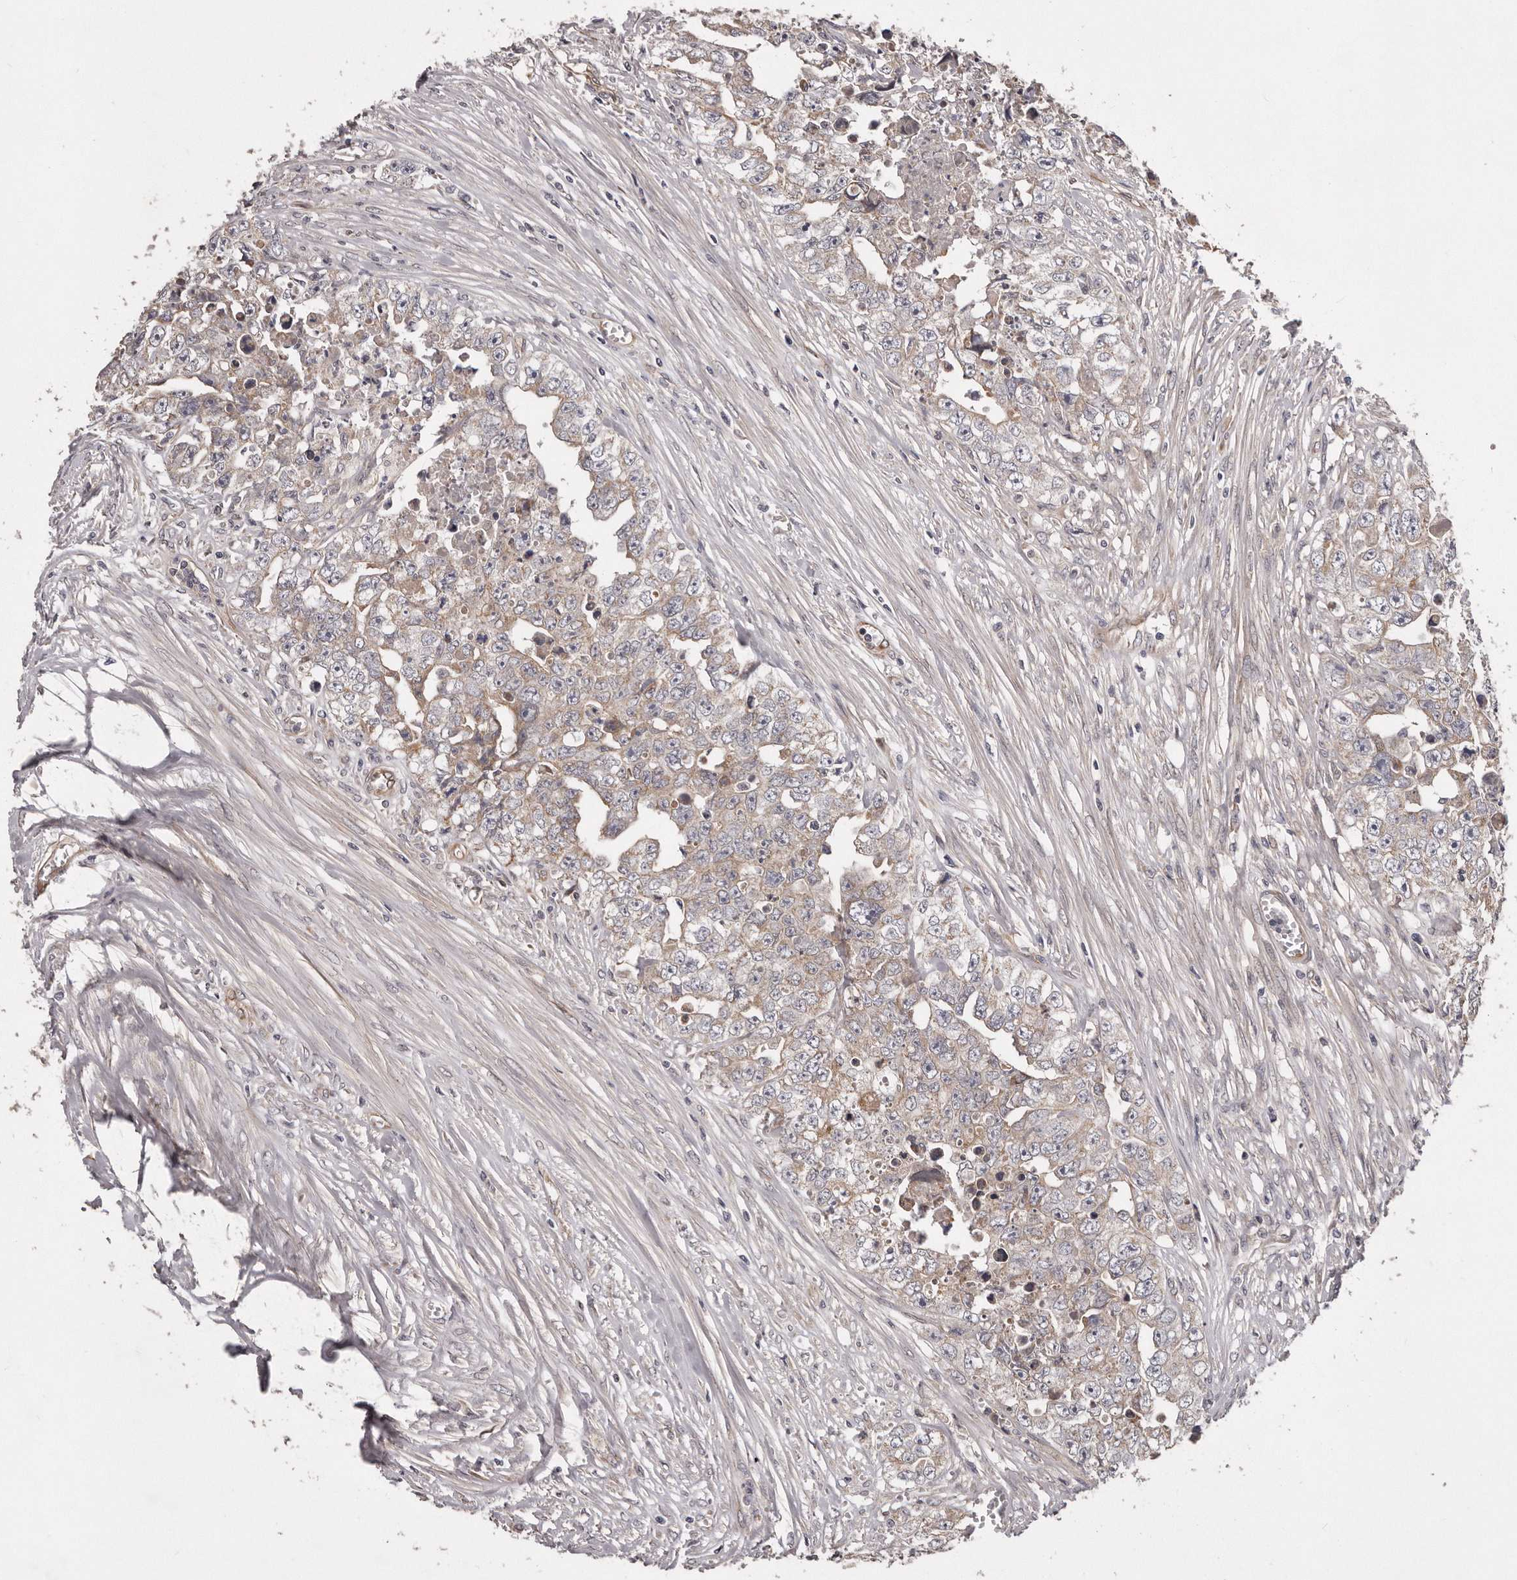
{"staining": {"intensity": "weak", "quantity": "25%-75%", "location": "cytoplasmic/membranous"}, "tissue": "testis cancer", "cell_type": "Tumor cells", "image_type": "cancer", "snomed": [{"axis": "morphology", "description": "Seminoma, NOS"}, {"axis": "morphology", "description": "Carcinoma, Embryonal, NOS"}, {"axis": "topography", "description": "Testis"}], "caption": "Protein expression analysis of human testis cancer reveals weak cytoplasmic/membranous expression in about 25%-75% of tumor cells. Nuclei are stained in blue.", "gene": "ARMCX1", "patient": {"sex": "male", "age": 43}}